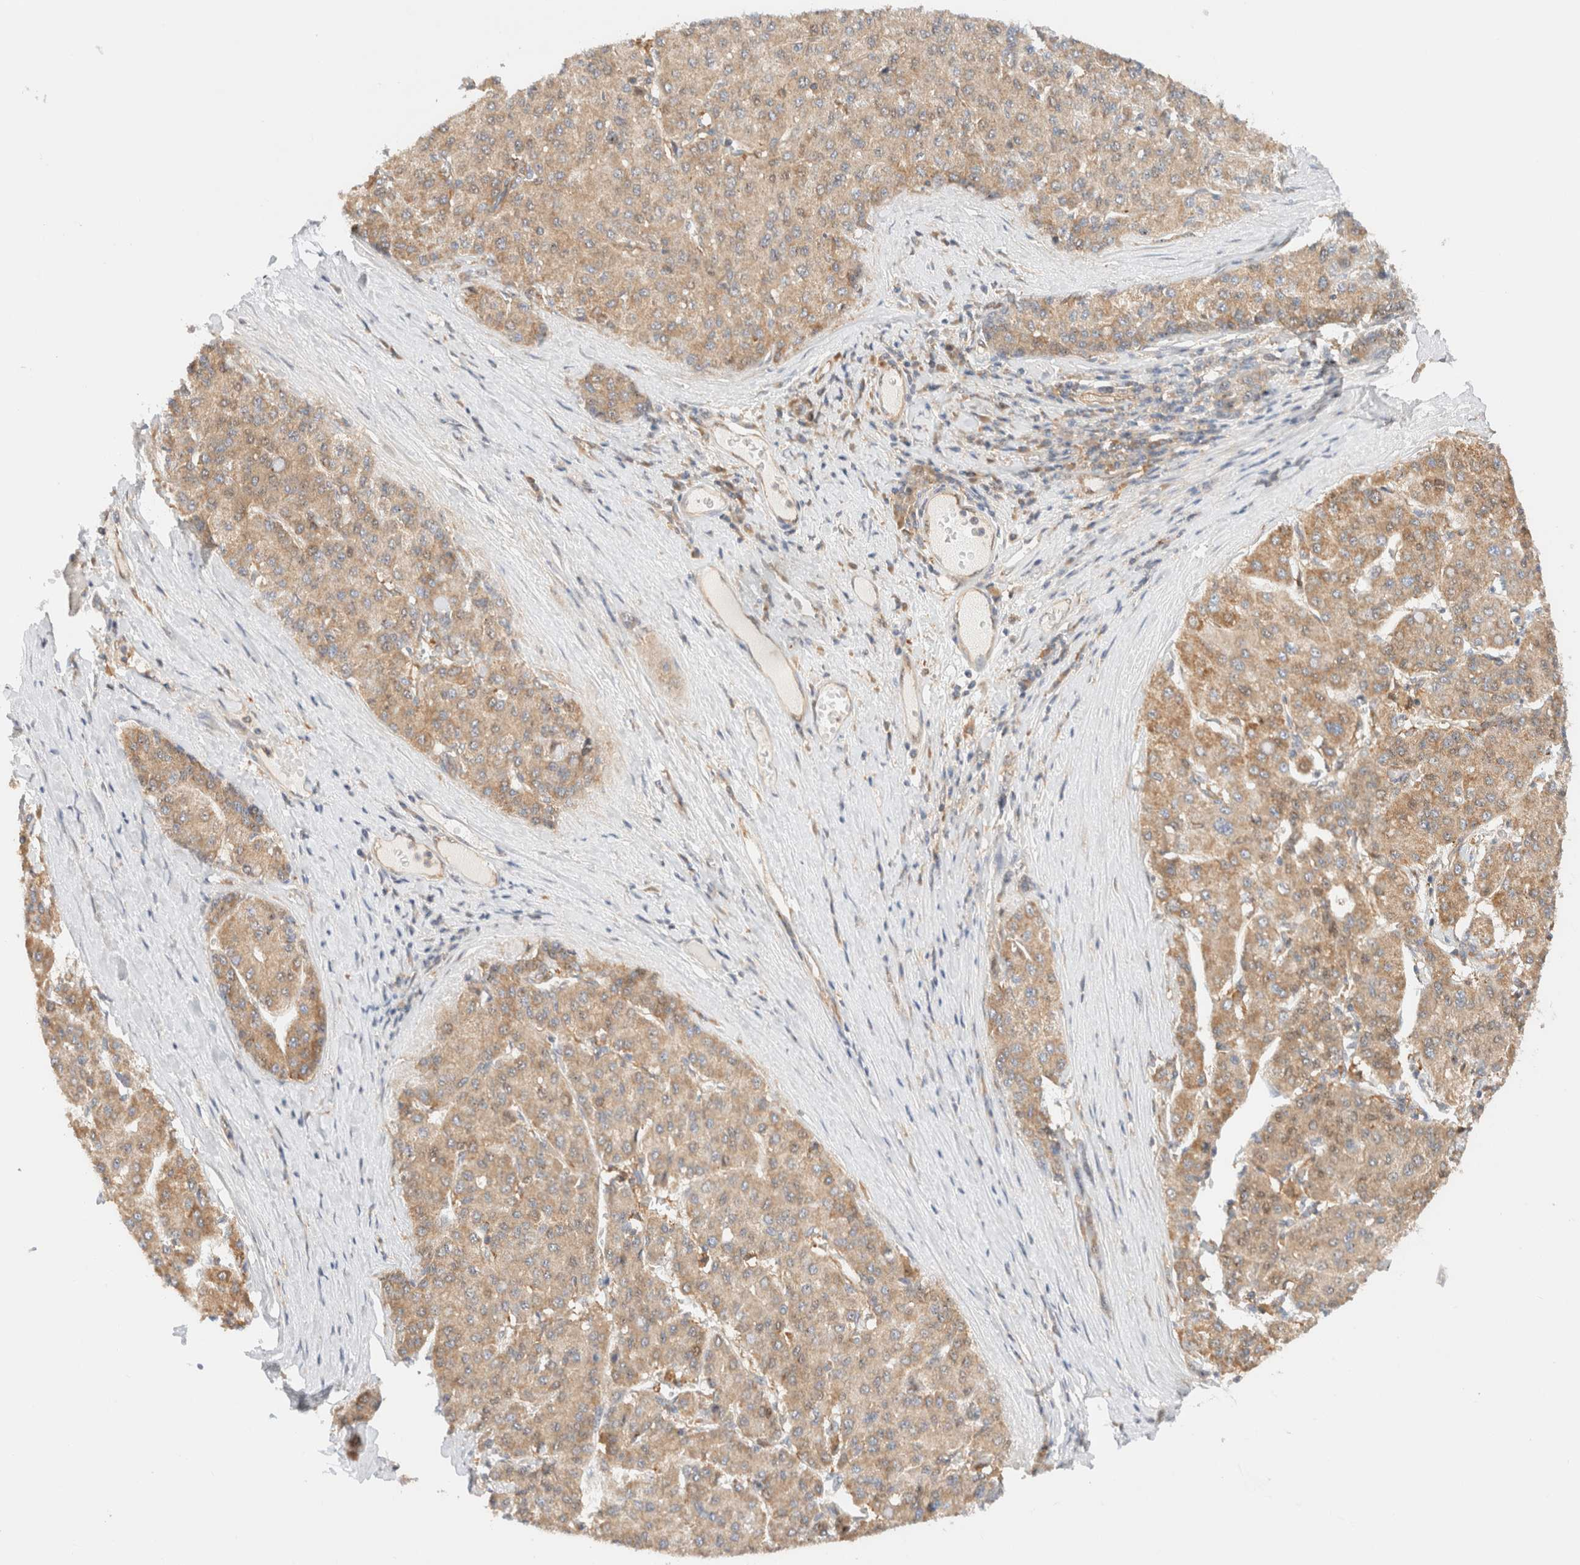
{"staining": {"intensity": "weak", "quantity": ">75%", "location": "cytoplasmic/membranous"}, "tissue": "liver cancer", "cell_type": "Tumor cells", "image_type": "cancer", "snomed": [{"axis": "morphology", "description": "Carcinoma, Hepatocellular, NOS"}, {"axis": "topography", "description": "Liver"}], "caption": "Approximately >75% of tumor cells in human liver hepatocellular carcinoma show weak cytoplasmic/membranous protein staining as visualized by brown immunohistochemical staining.", "gene": "RABEP1", "patient": {"sex": "male", "age": 65}}